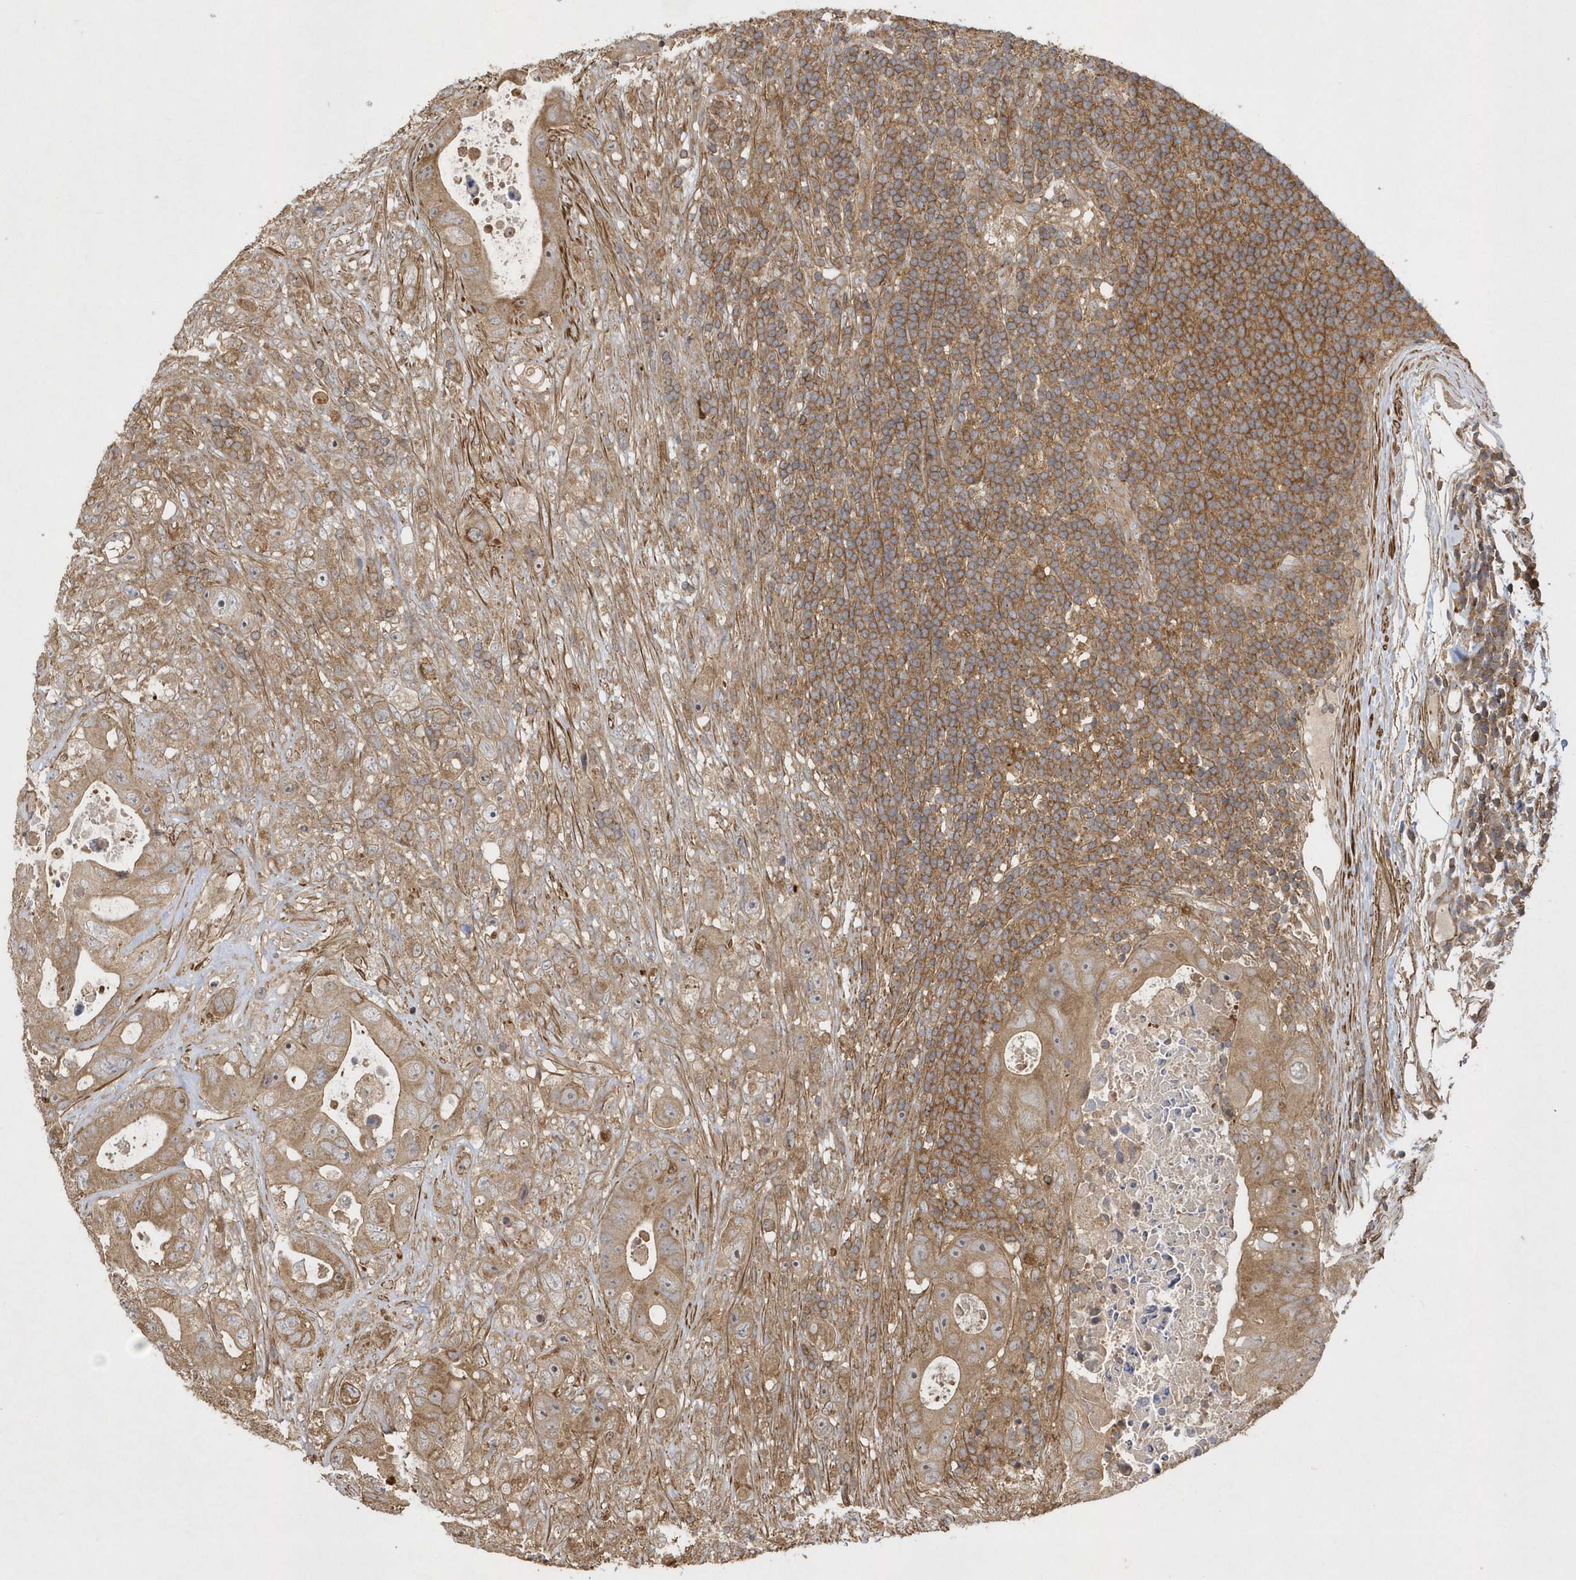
{"staining": {"intensity": "moderate", "quantity": ">75%", "location": "cytoplasmic/membranous"}, "tissue": "colorectal cancer", "cell_type": "Tumor cells", "image_type": "cancer", "snomed": [{"axis": "morphology", "description": "Adenocarcinoma, NOS"}, {"axis": "topography", "description": "Colon"}], "caption": "Brown immunohistochemical staining in human colorectal cancer demonstrates moderate cytoplasmic/membranous positivity in about >75% of tumor cells.", "gene": "SENP8", "patient": {"sex": "female", "age": 46}}